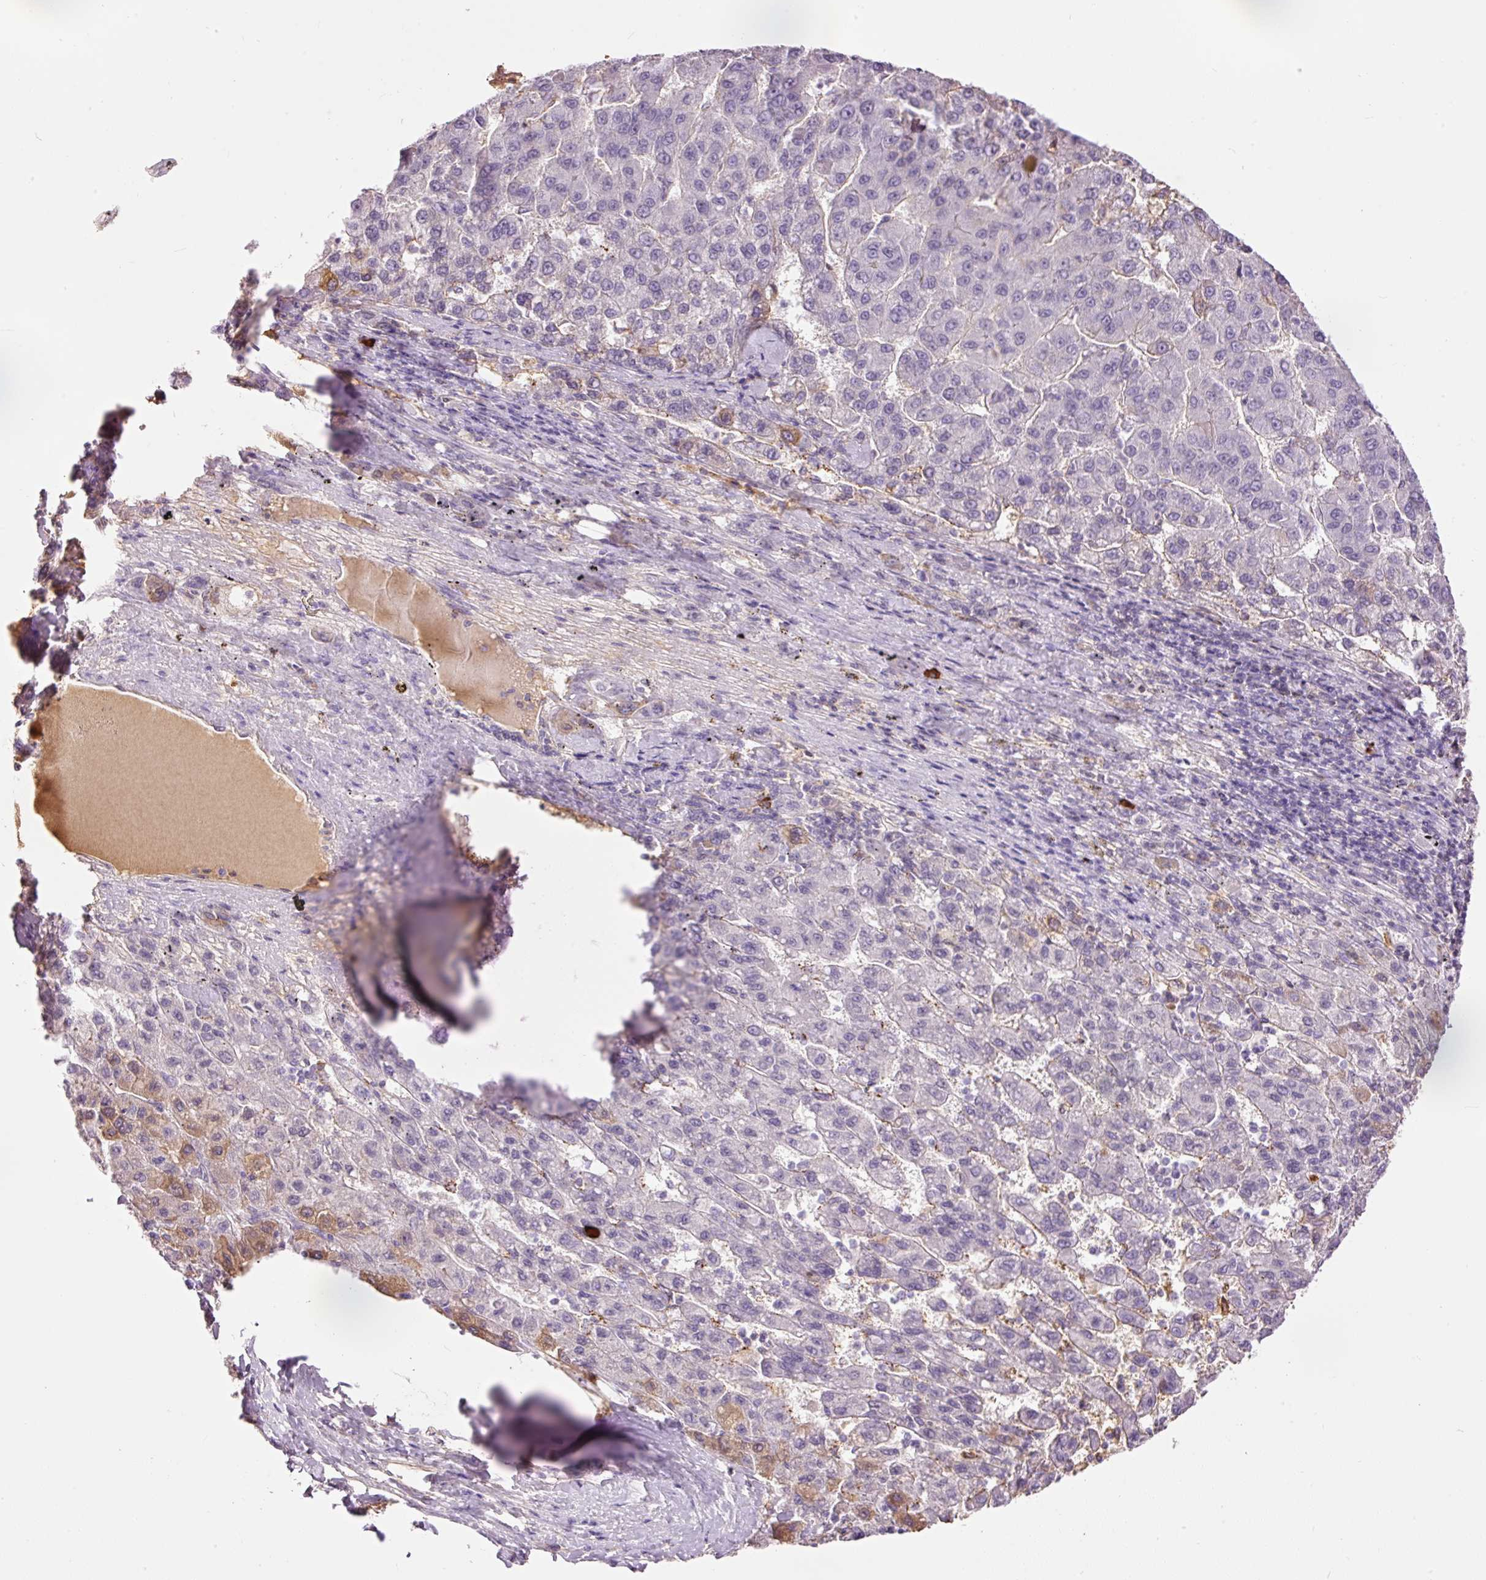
{"staining": {"intensity": "moderate", "quantity": "<25%", "location": "cytoplasmic/membranous"}, "tissue": "liver cancer", "cell_type": "Tumor cells", "image_type": "cancer", "snomed": [{"axis": "morphology", "description": "Carcinoma, Hepatocellular, NOS"}, {"axis": "topography", "description": "Liver"}], "caption": "Hepatocellular carcinoma (liver) was stained to show a protein in brown. There is low levels of moderate cytoplasmic/membranous staining in approximately <25% of tumor cells.", "gene": "PRPF38B", "patient": {"sex": "female", "age": 82}}